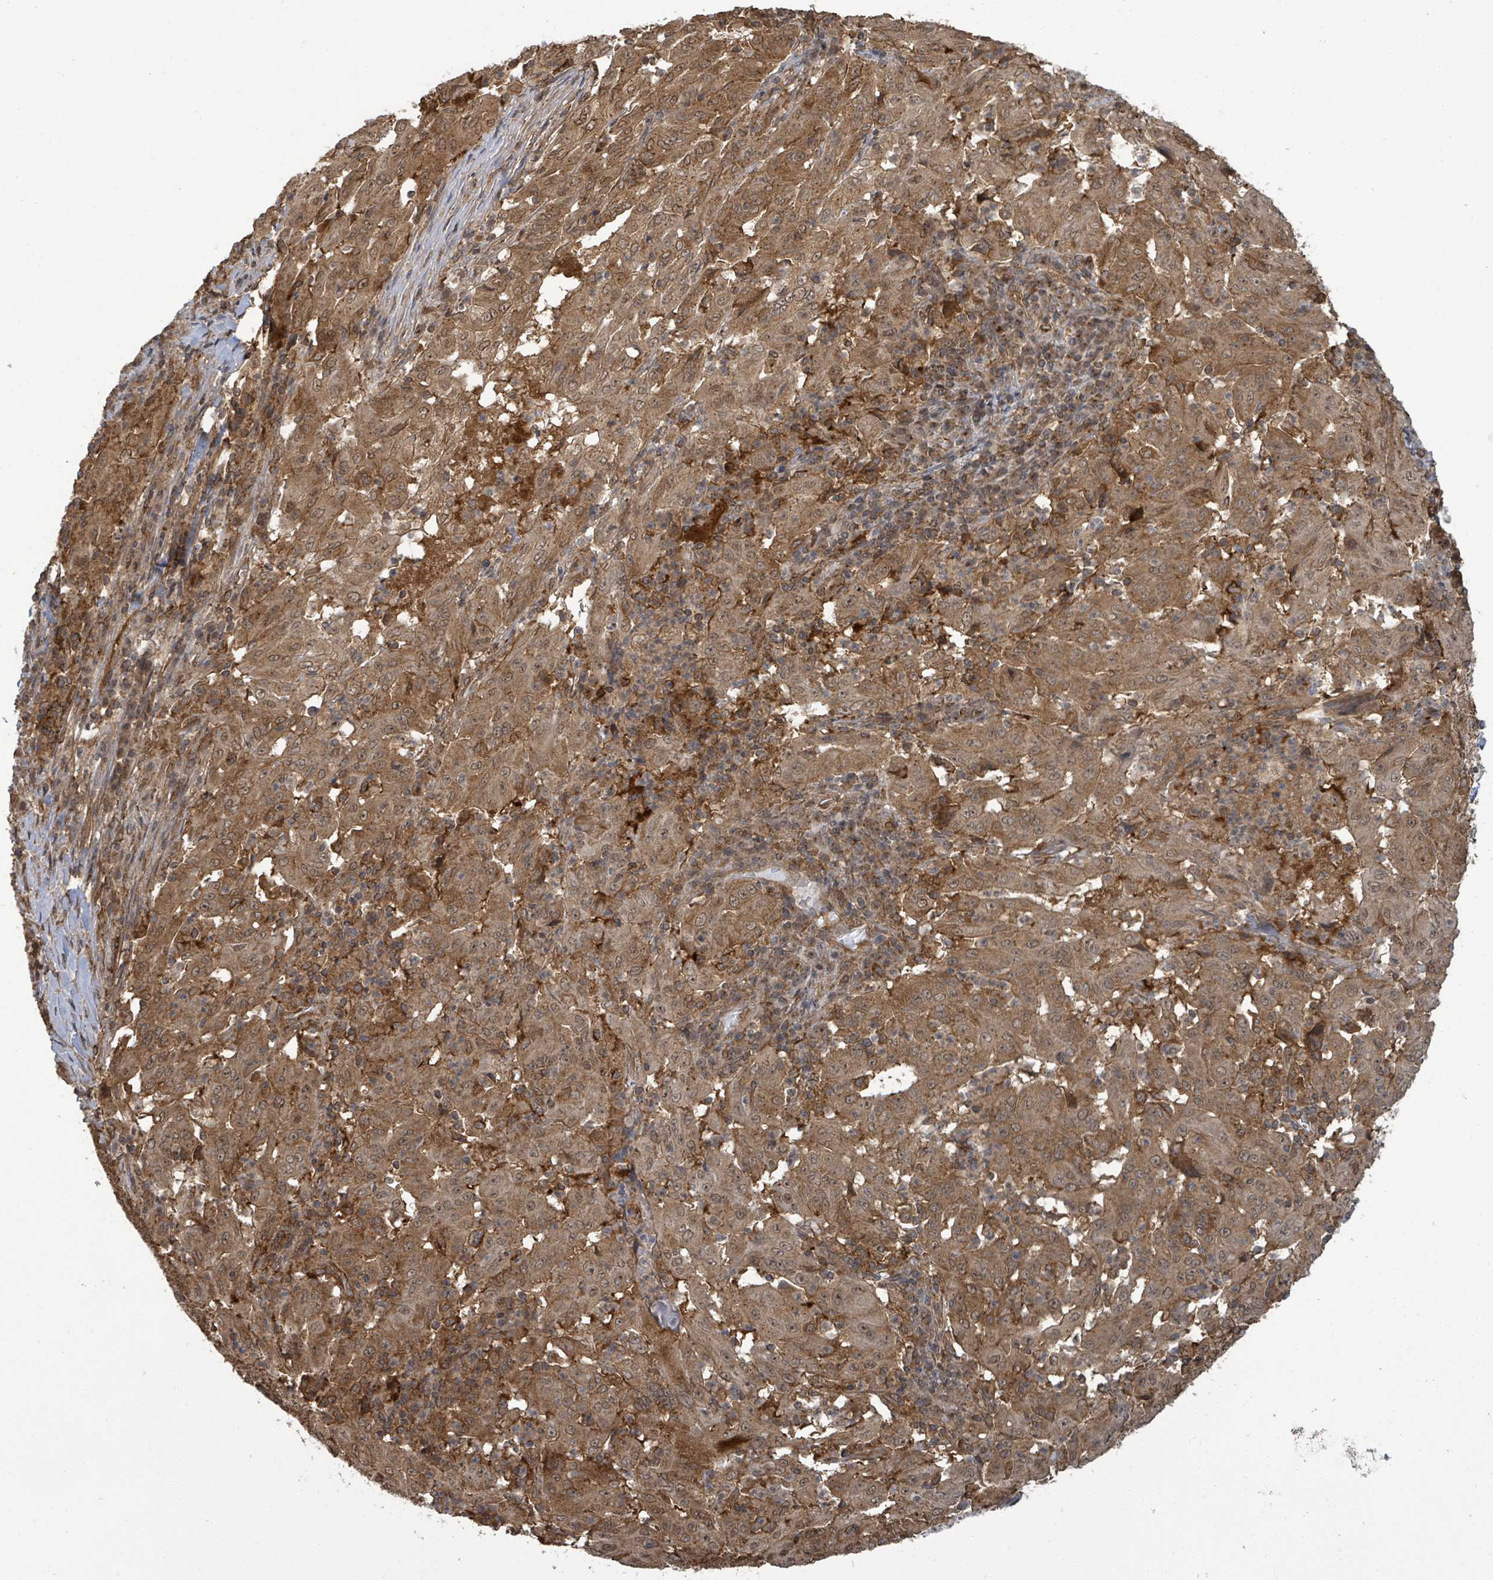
{"staining": {"intensity": "moderate", "quantity": ">75%", "location": "cytoplasmic/membranous"}, "tissue": "pancreatic cancer", "cell_type": "Tumor cells", "image_type": "cancer", "snomed": [{"axis": "morphology", "description": "Adenocarcinoma, NOS"}, {"axis": "topography", "description": "Pancreas"}], "caption": "Adenocarcinoma (pancreatic) stained with a protein marker shows moderate staining in tumor cells.", "gene": "KLC1", "patient": {"sex": "male", "age": 63}}